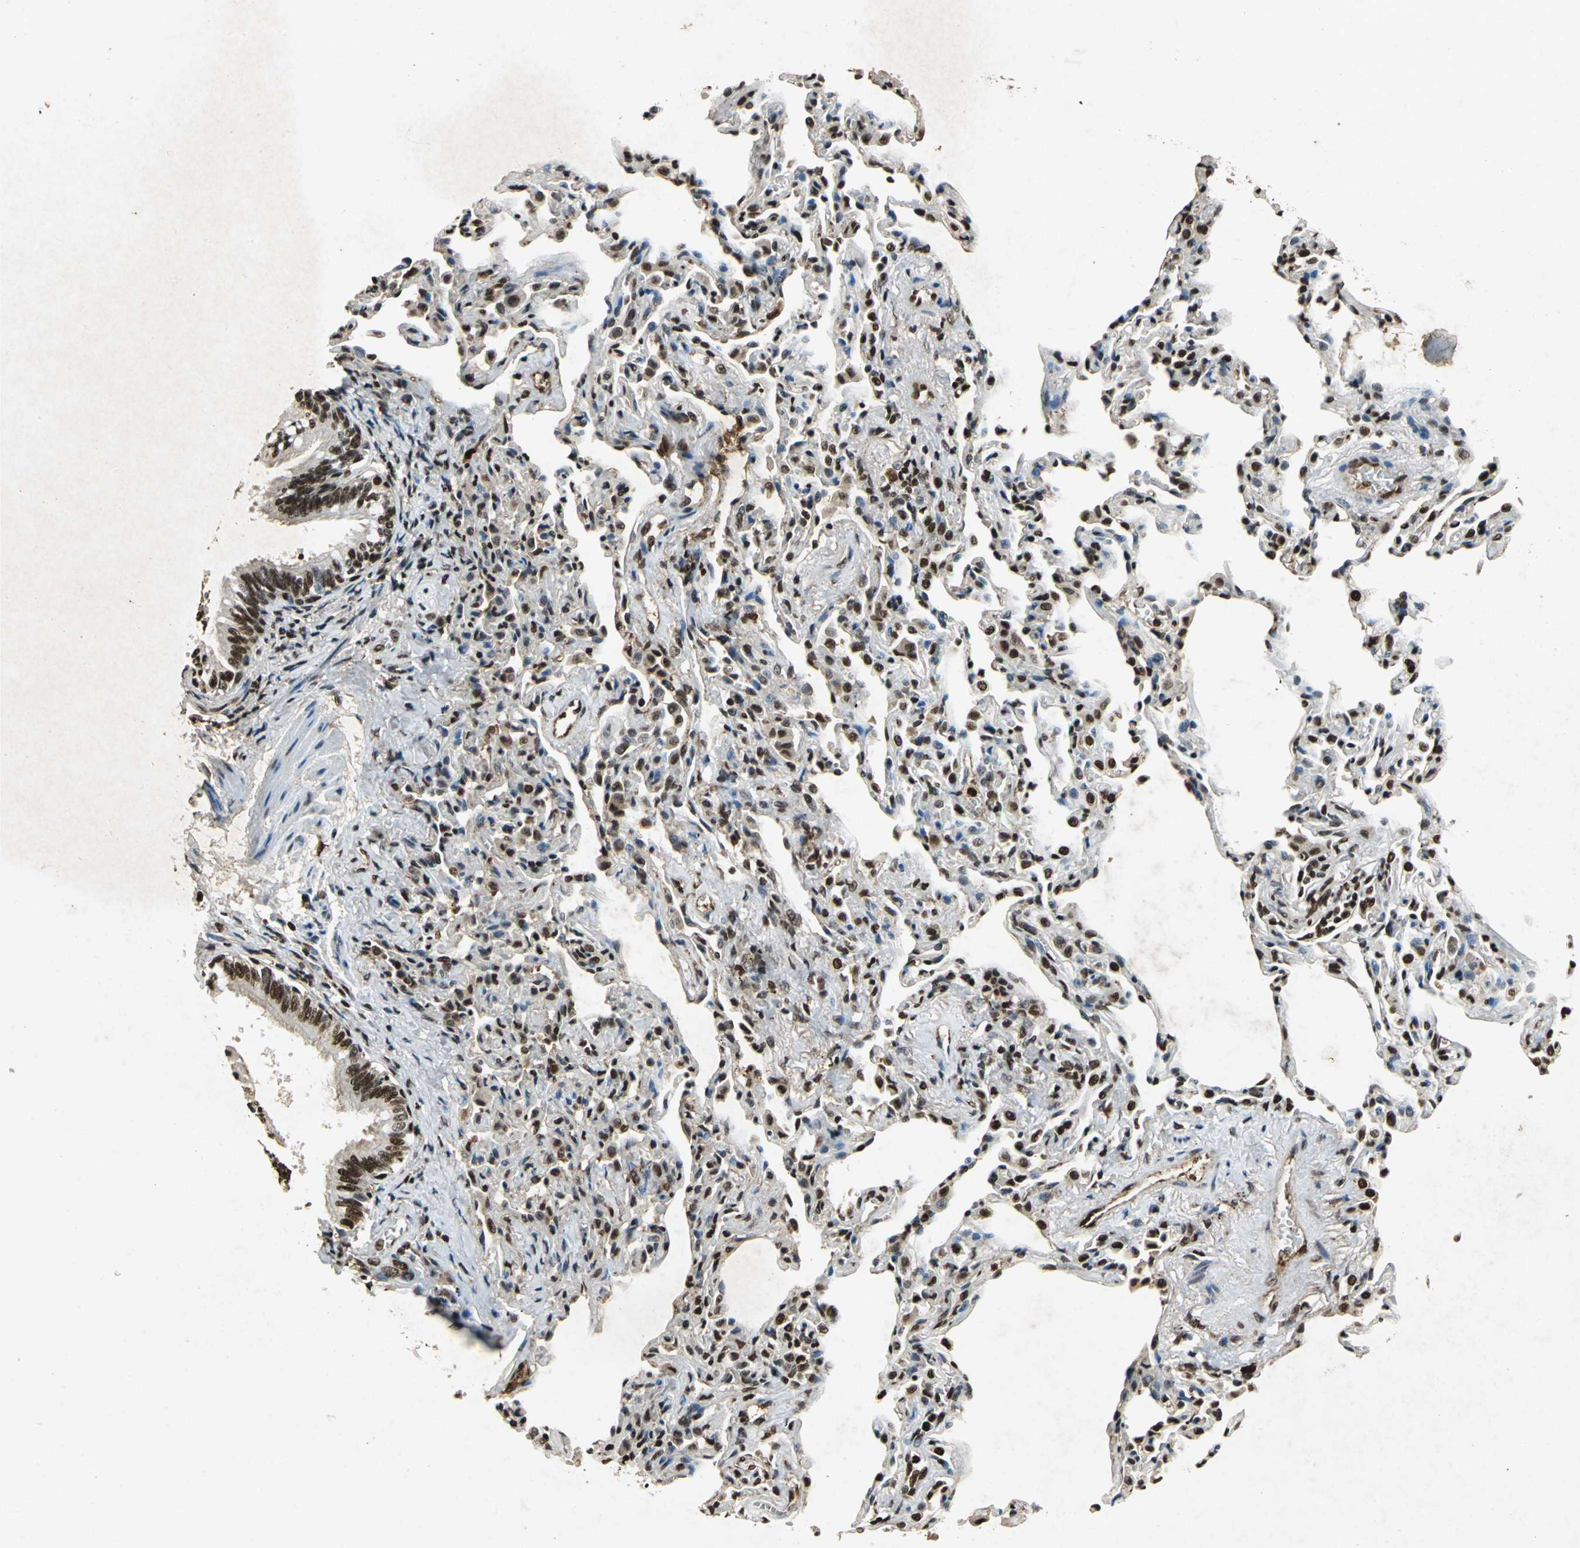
{"staining": {"intensity": "strong", "quantity": ">75%", "location": "nuclear"}, "tissue": "bronchus", "cell_type": "Respiratory epithelial cells", "image_type": "normal", "snomed": [{"axis": "morphology", "description": "Normal tissue, NOS"}, {"axis": "topography", "description": "Lung"}], "caption": "Immunohistochemical staining of benign bronchus reveals high levels of strong nuclear staining in about >75% of respiratory epithelial cells.", "gene": "ANP32A", "patient": {"sex": "male", "age": 64}}